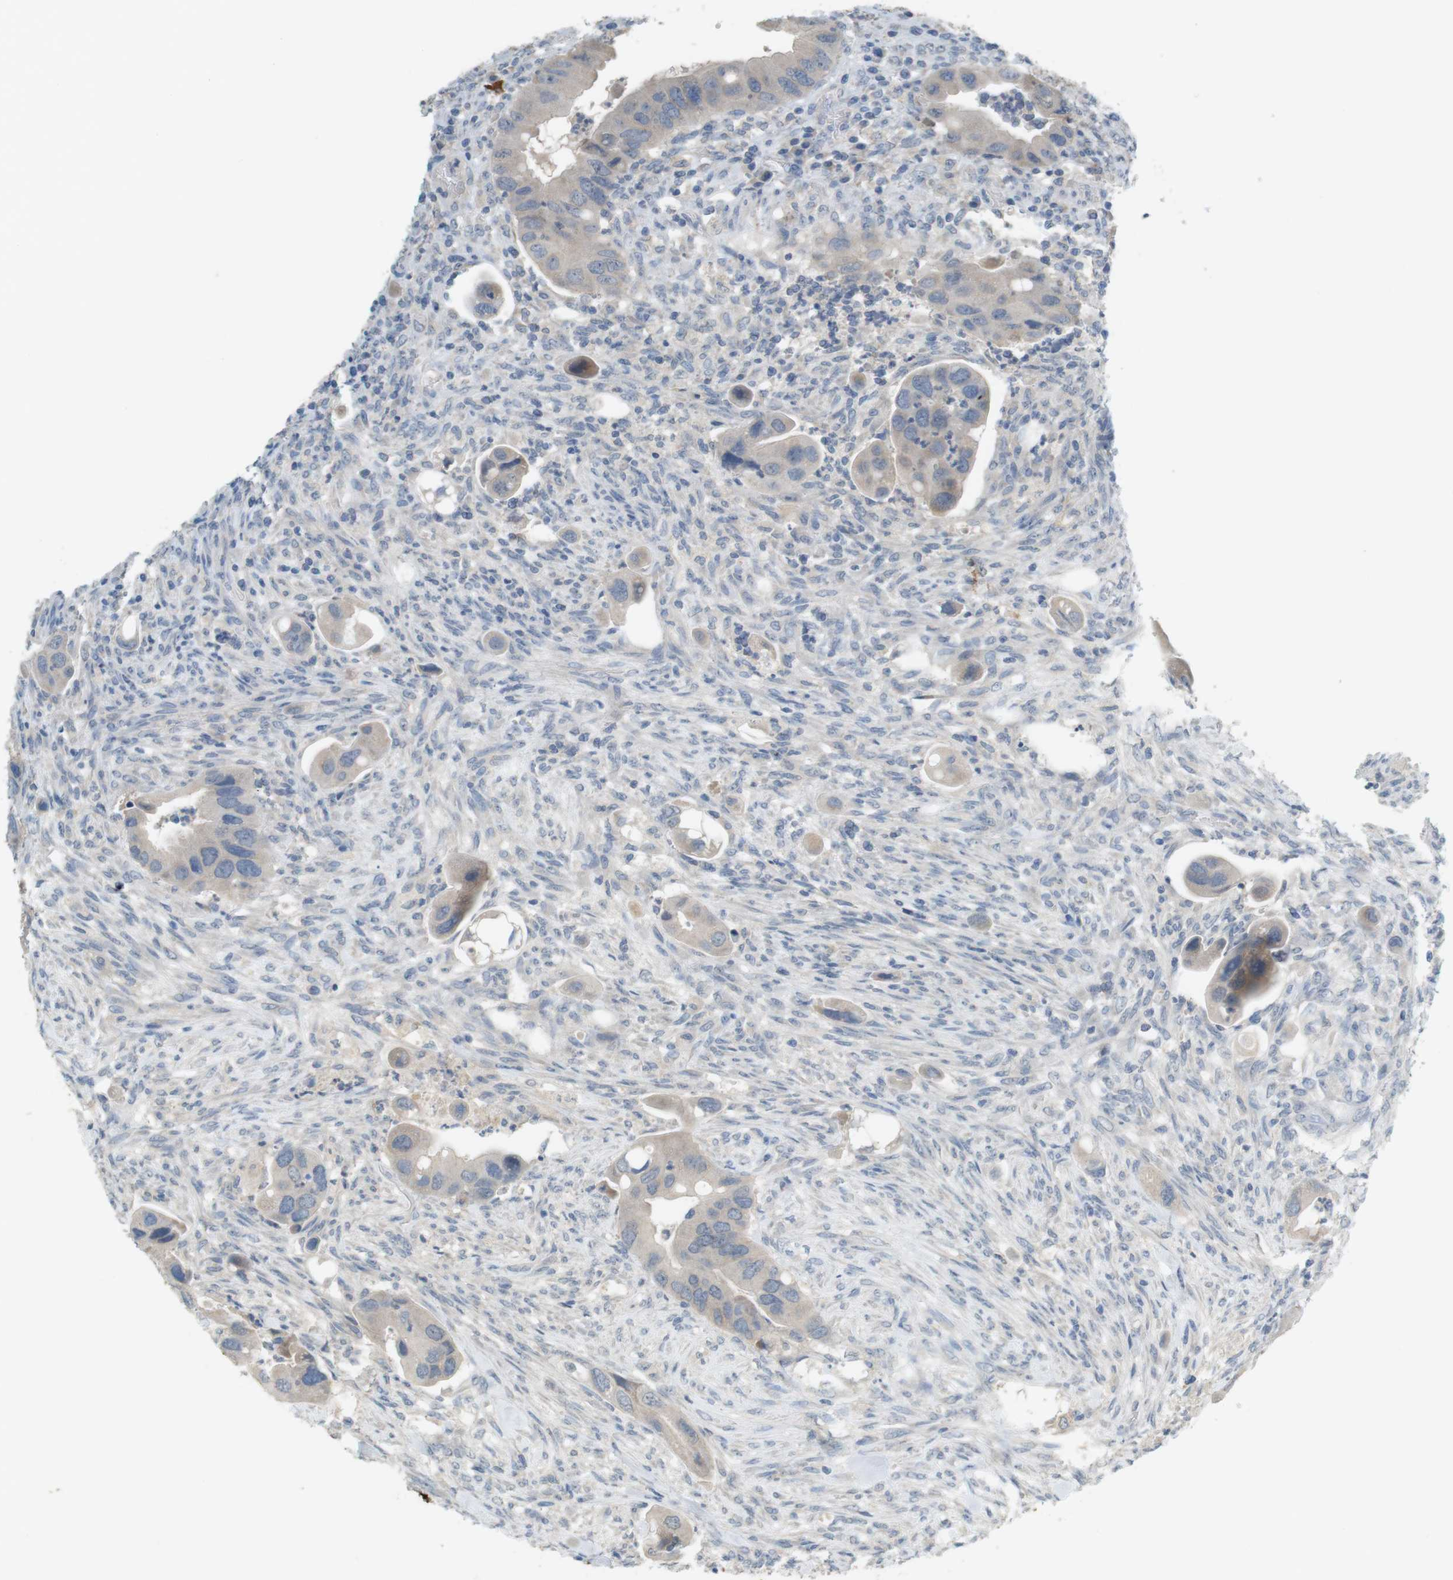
{"staining": {"intensity": "weak", "quantity": ">75%", "location": "cytoplasmic/membranous"}, "tissue": "colorectal cancer", "cell_type": "Tumor cells", "image_type": "cancer", "snomed": [{"axis": "morphology", "description": "Adenocarcinoma, NOS"}, {"axis": "topography", "description": "Rectum"}], "caption": "Adenocarcinoma (colorectal) tissue reveals weak cytoplasmic/membranous staining in approximately >75% of tumor cells", "gene": "MUC5B", "patient": {"sex": "female", "age": 57}}